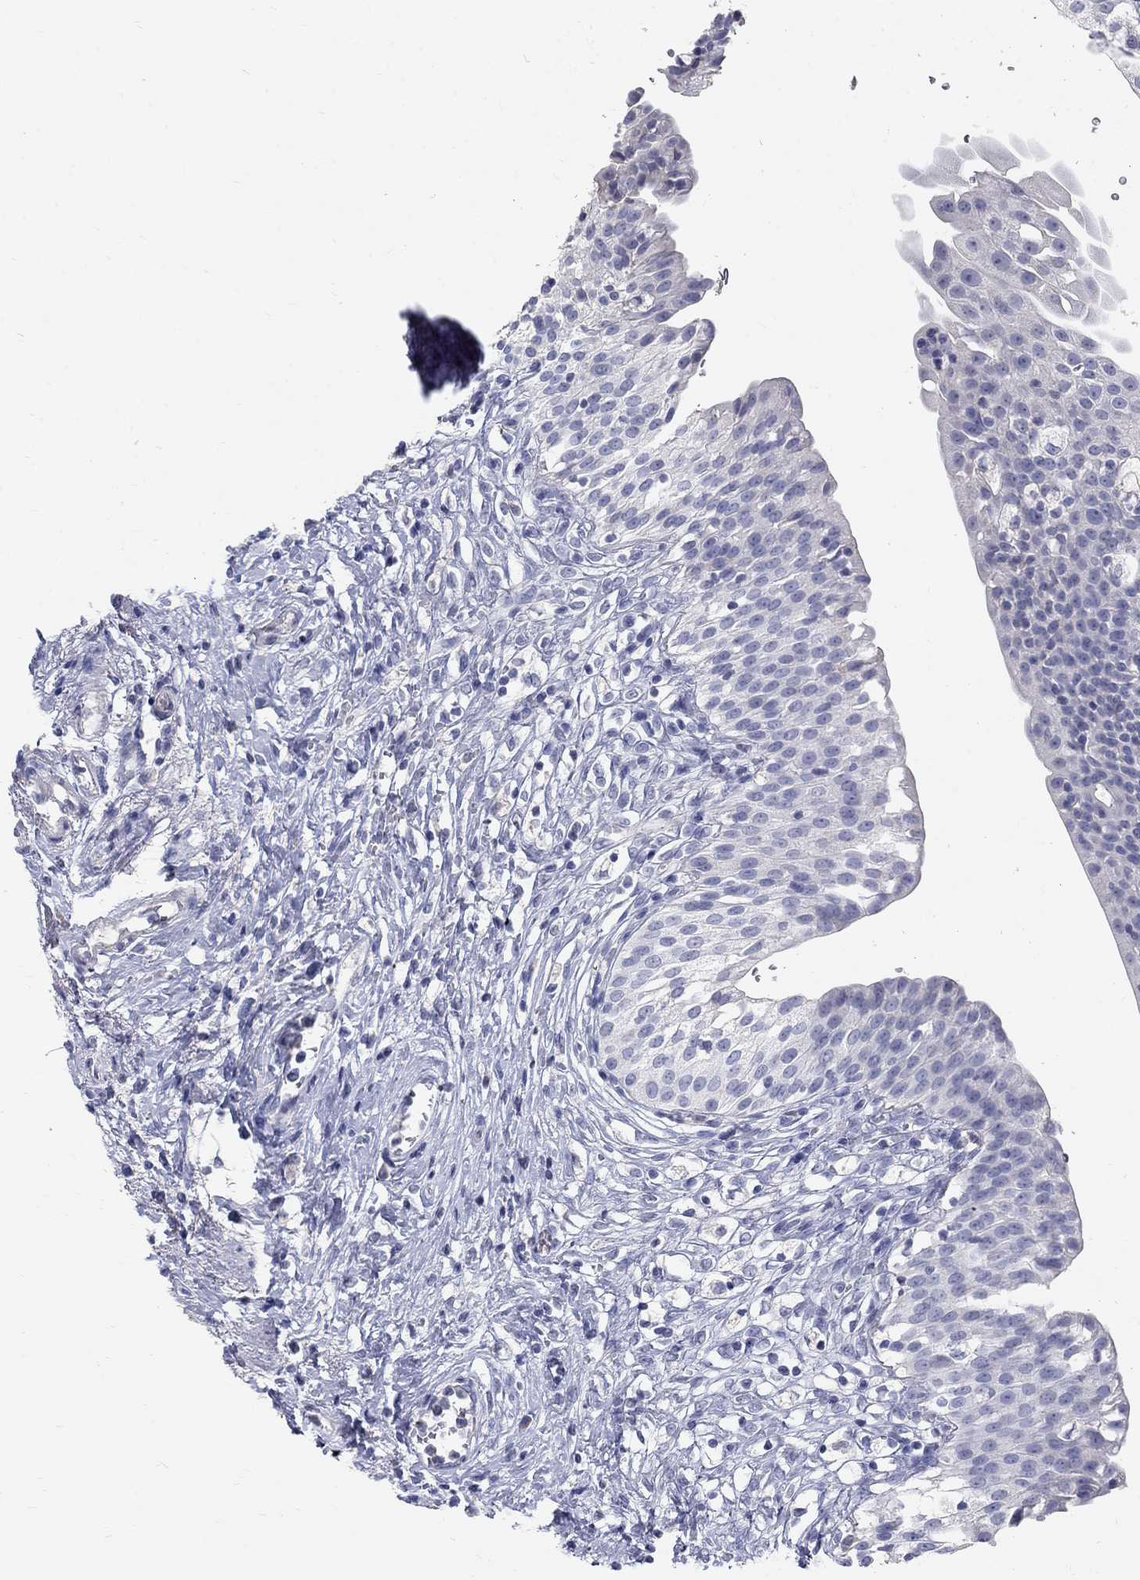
{"staining": {"intensity": "negative", "quantity": "none", "location": "none"}, "tissue": "urinary bladder", "cell_type": "Urothelial cells", "image_type": "normal", "snomed": [{"axis": "morphology", "description": "Normal tissue, NOS"}, {"axis": "topography", "description": "Urinary bladder"}], "caption": "This is an immunohistochemistry (IHC) micrograph of benign human urinary bladder. There is no expression in urothelial cells.", "gene": "PTH1R", "patient": {"sex": "male", "age": 76}}